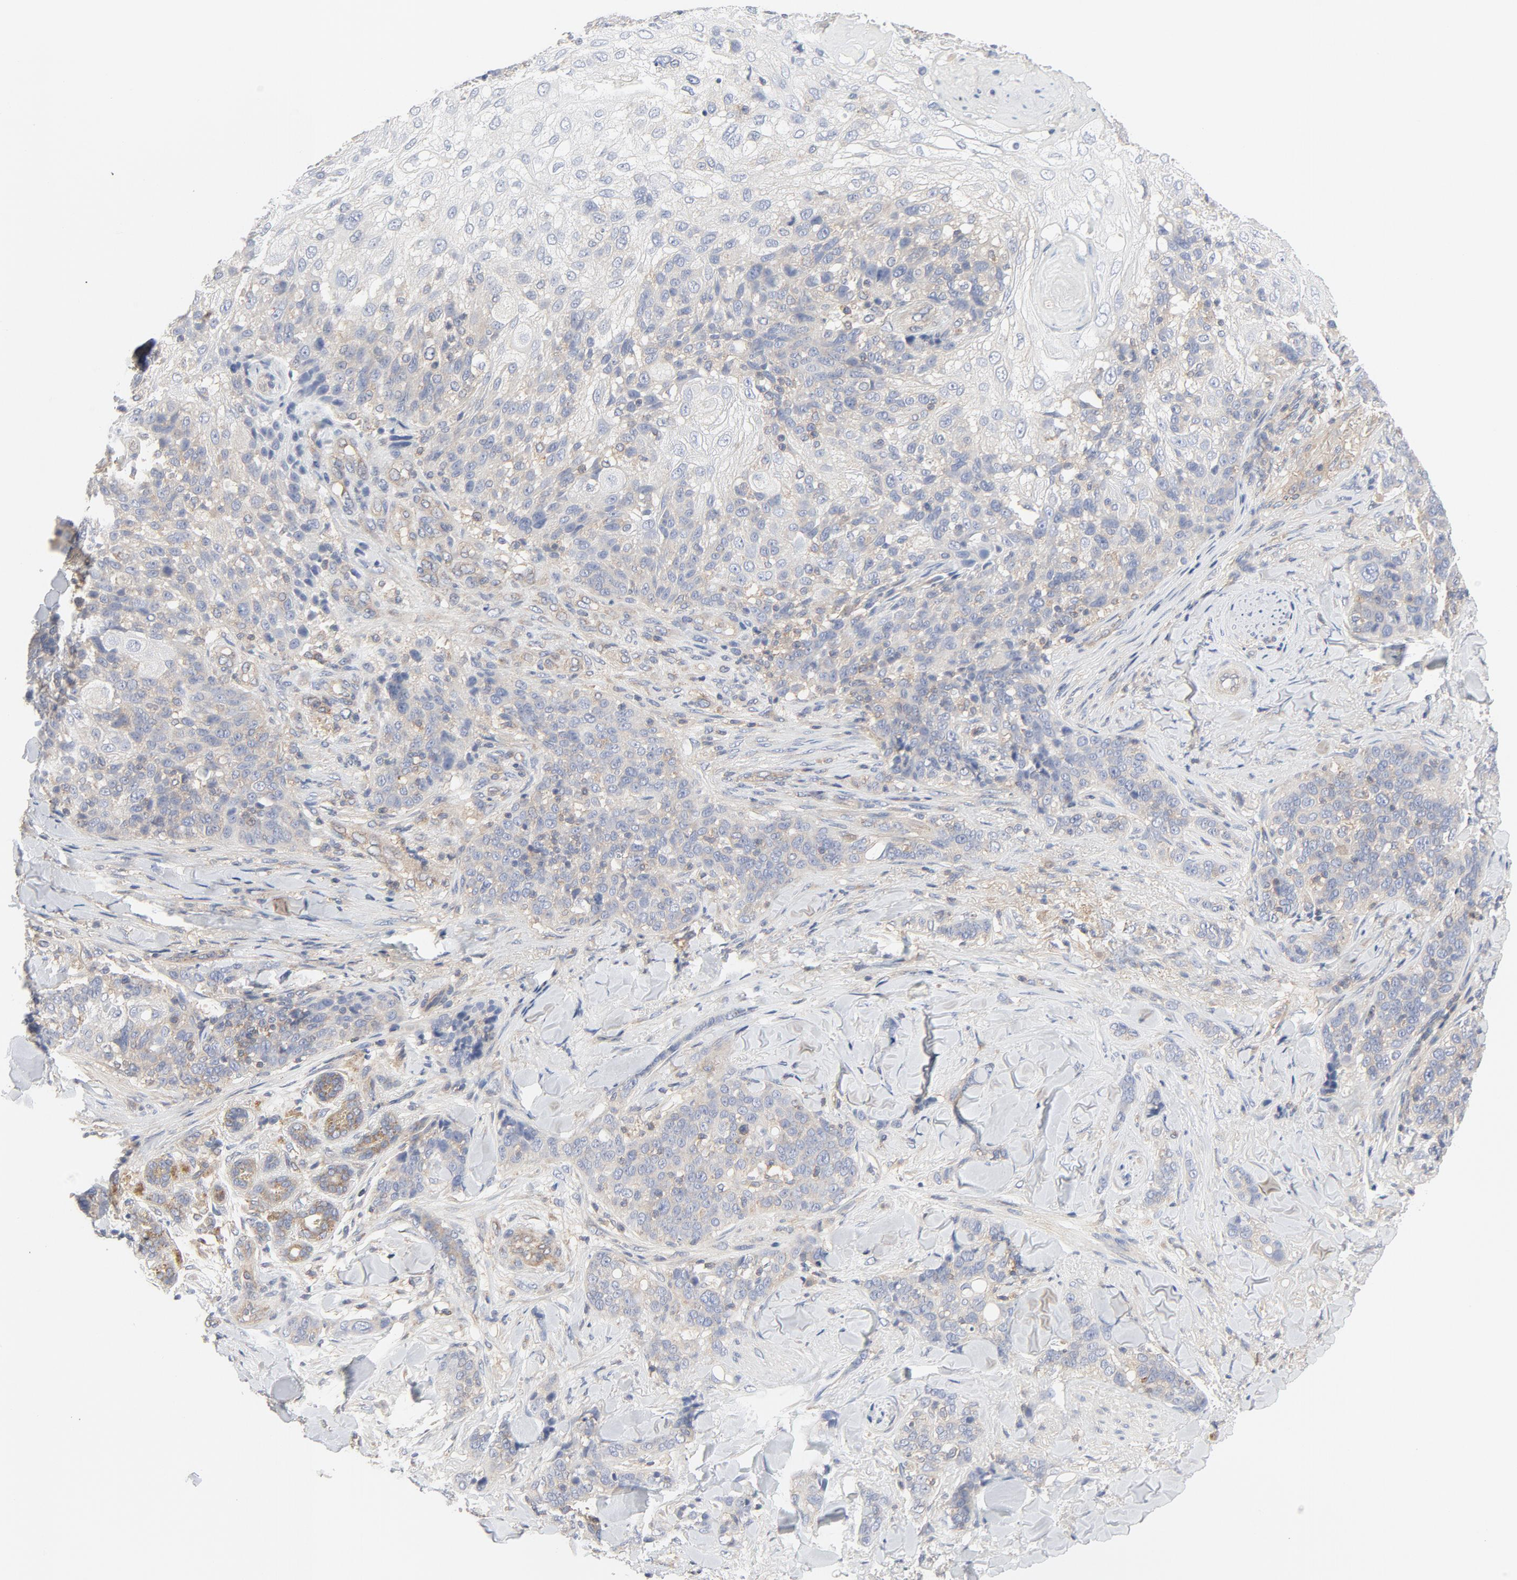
{"staining": {"intensity": "weak", "quantity": "<25%", "location": "cytoplasmic/membranous"}, "tissue": "skin cancer", "cell_type": "Tumor cells", "image_type": "cancer", "snomed": [{"axis": "morphology", "description": "Normal tissue, NOS"}, {"axis": "morphology", "description": "Squamous cell carcinoma, NOS"}, {"axis": "topography", "description": "Skin"}], "caption": "Tumor cells show no significant staining in squamous cell carcinoma (skin).", "gene": "RABEP1", "patient": {"sex": "female", "age": 83}}